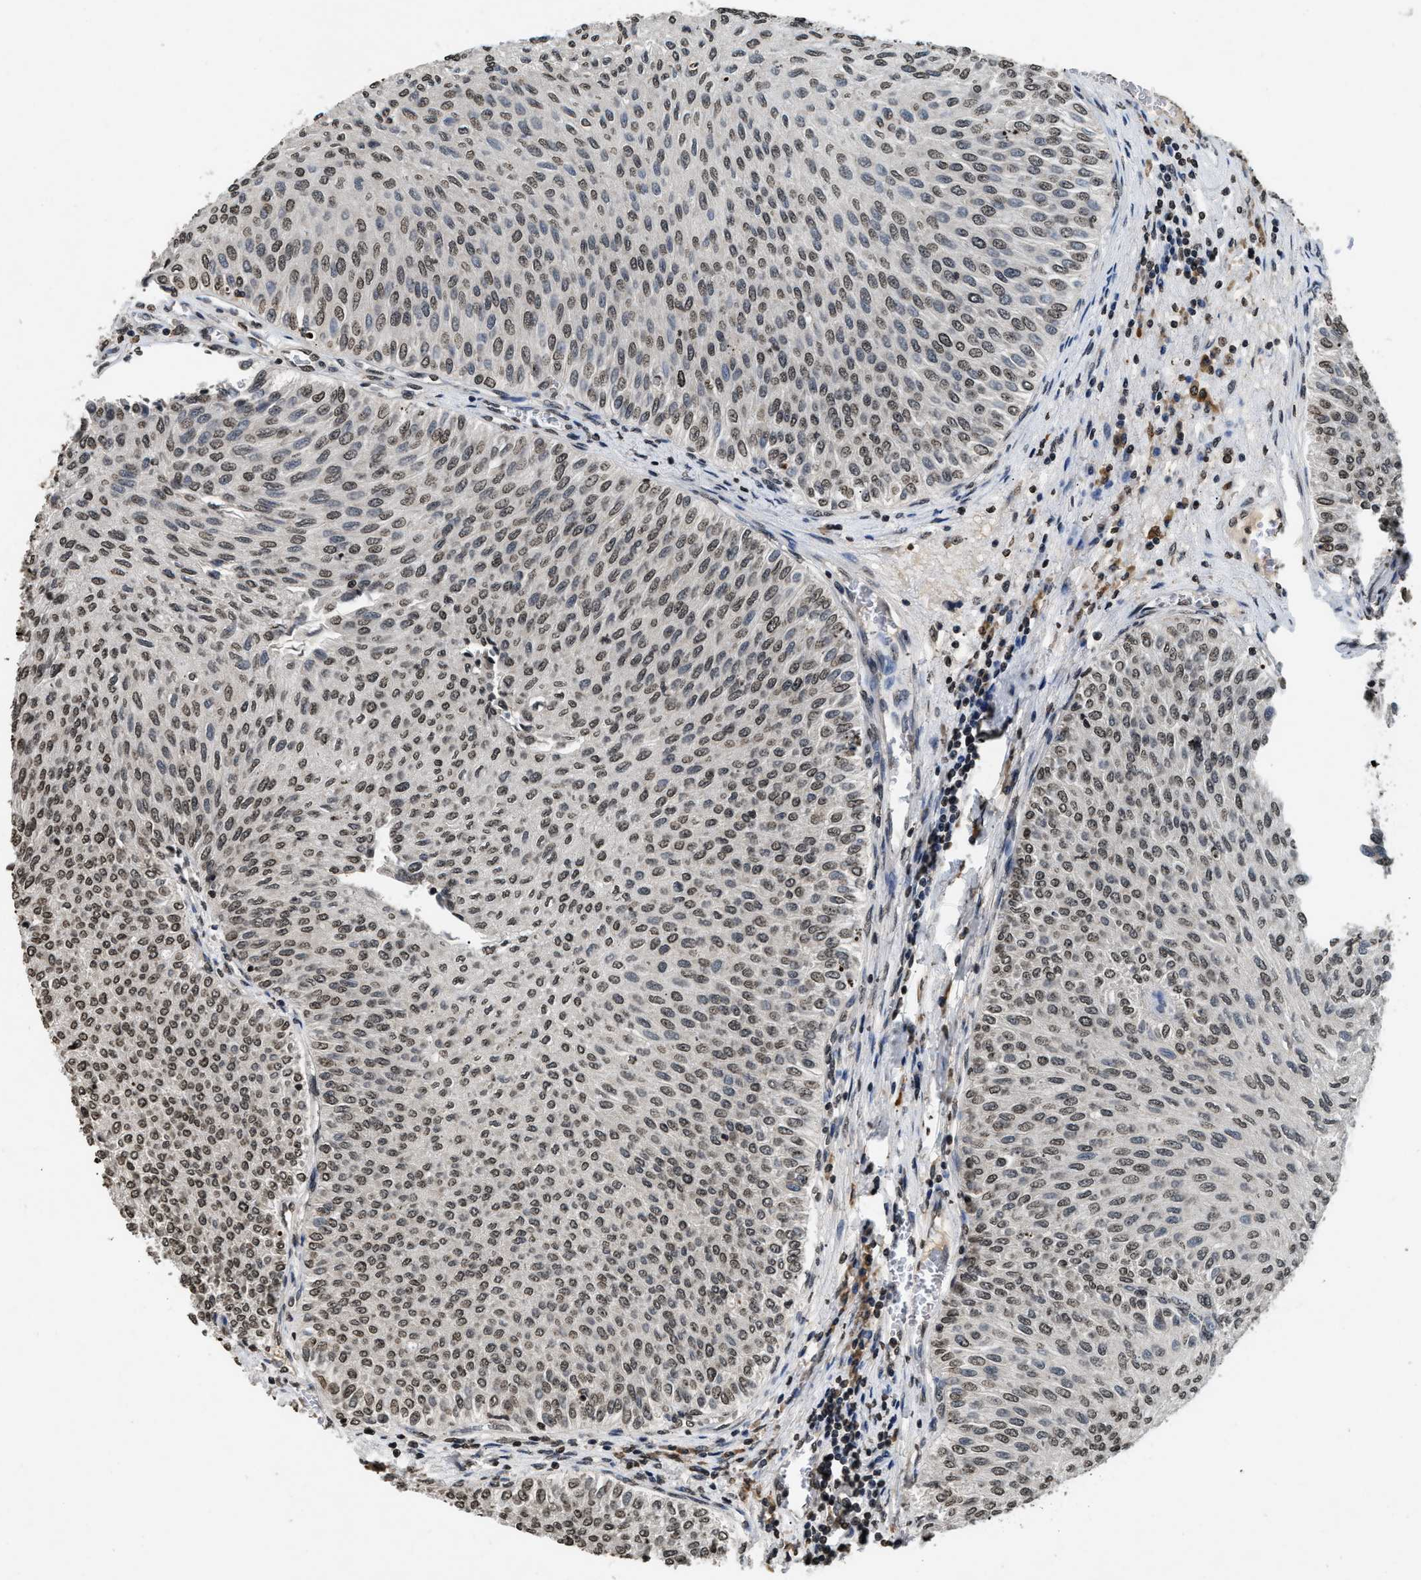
{"staining": {"intensity": "weak", "quantity": ">75%", "location": "nuclear"}, "tissue": "urothelial cancer", "cell_type": "Tumor cells", "image_type": "cancer", "snomed": [{"axis": "morphology", "description": "Urothelial carcinoma, Low grade"}, {"axis": "topography", "description": "Urinary bladder"}], "caption": "Immunohistochemical staining of urothelial cancer exhibits weak nuclear protein positivity in approximately >75% of tumor cells. (brown staining indicates protein expression, while blue staining denotes nuclei).", "gene": "DNASE1L3", "patient": {"sex": "male", "age": 78}}